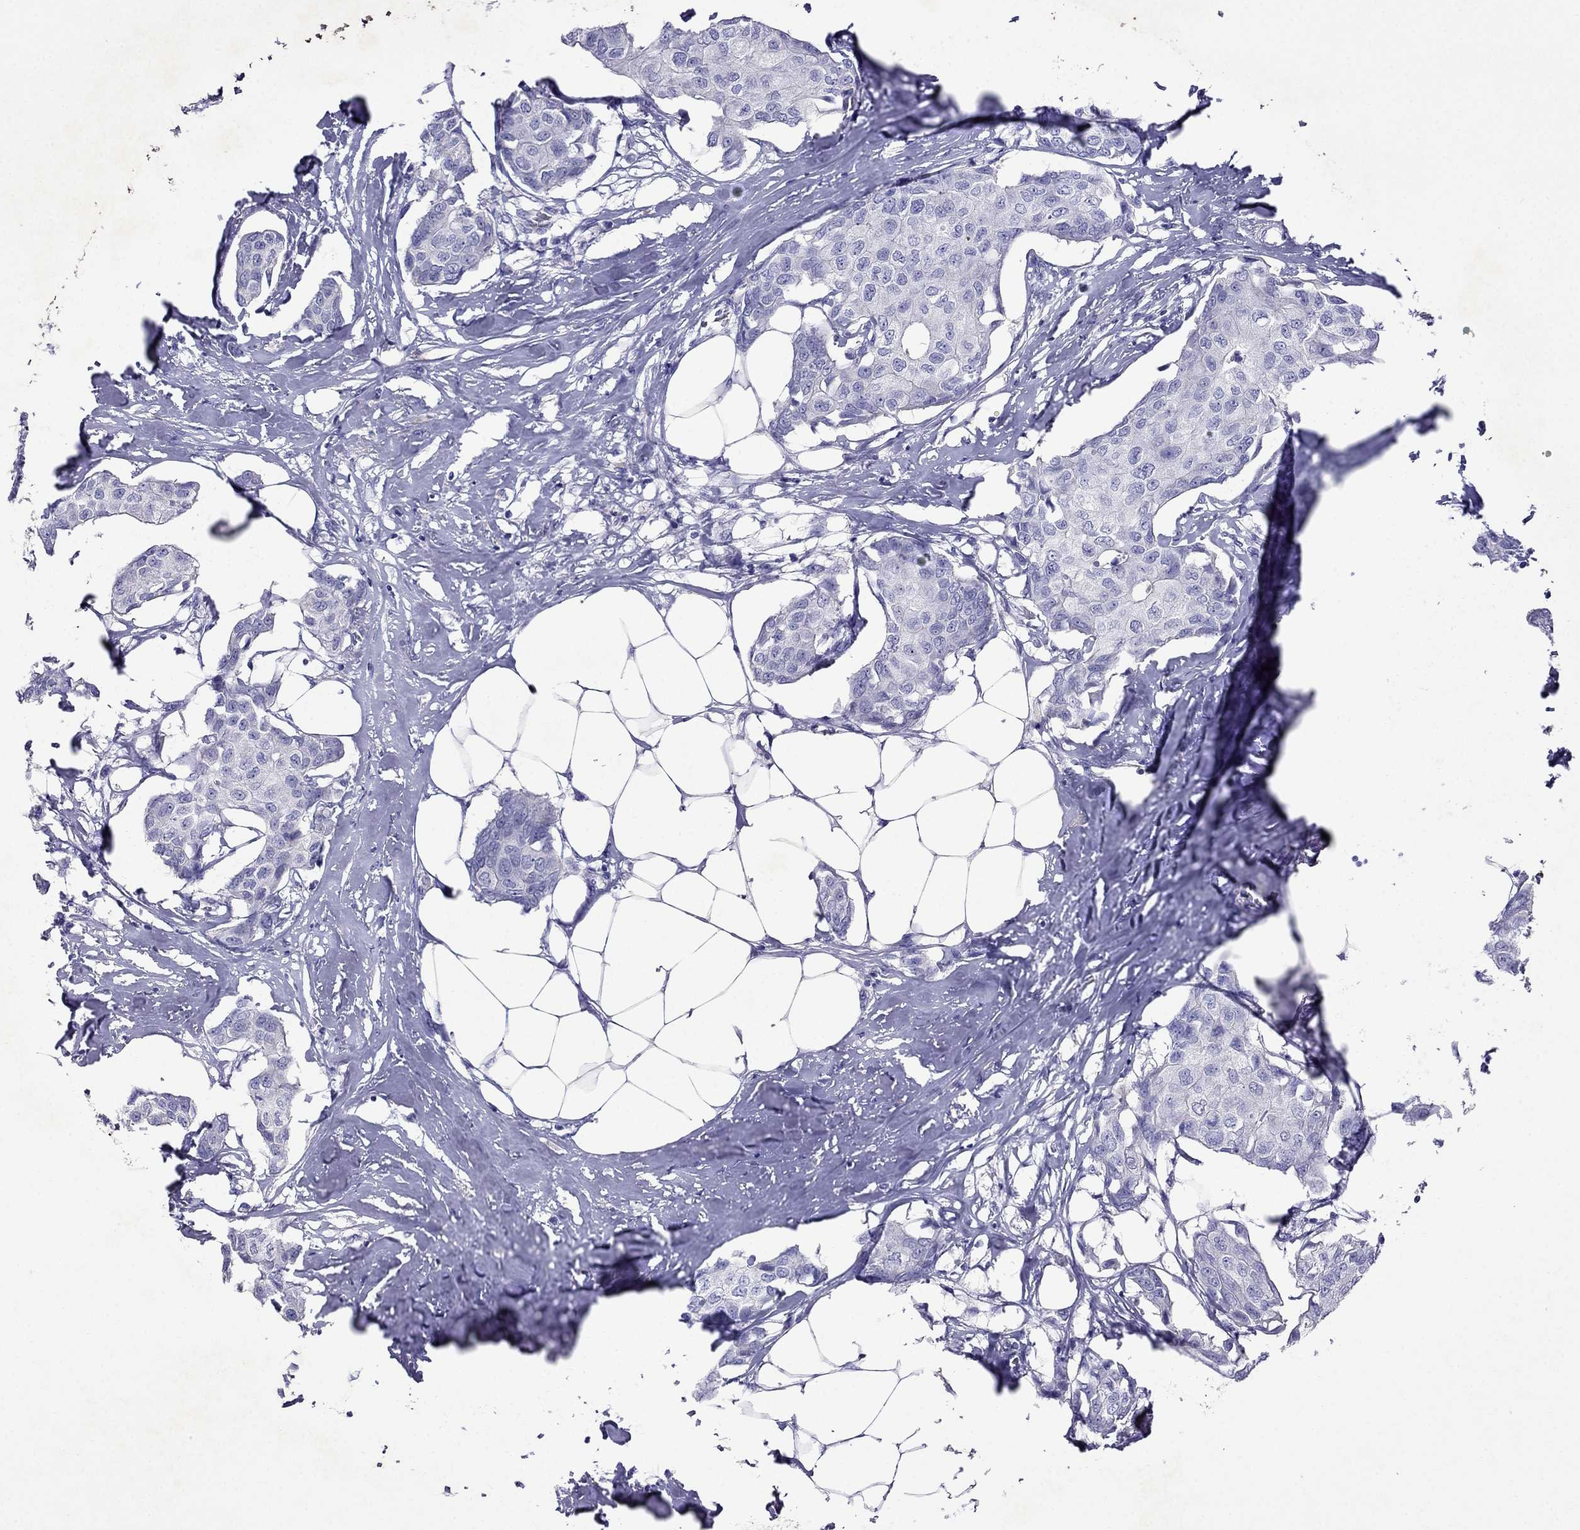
{"staining": {"intensity": "negative", "quantity": "none", "location": "none"}, "tissue": "breast cancer", "cell_type": "Tumor cells", "image_type": "cancer", "snomed": [{"axis": "morphology", "description": "Duct carcinoma"}, {"axis": "topography", "description": "Breast"}], "caption": "Image shows no significant protein expression in tumor cells of breast cancer. (Stains: DAB (3,3'-diaminobenzidine) immunohistochemistry with hematoxylin counter stain, Microscopy: brightfield microscopy at high magnification).", "gene": "TDRD1", "patient": {"sex": "female", "age": 80}}